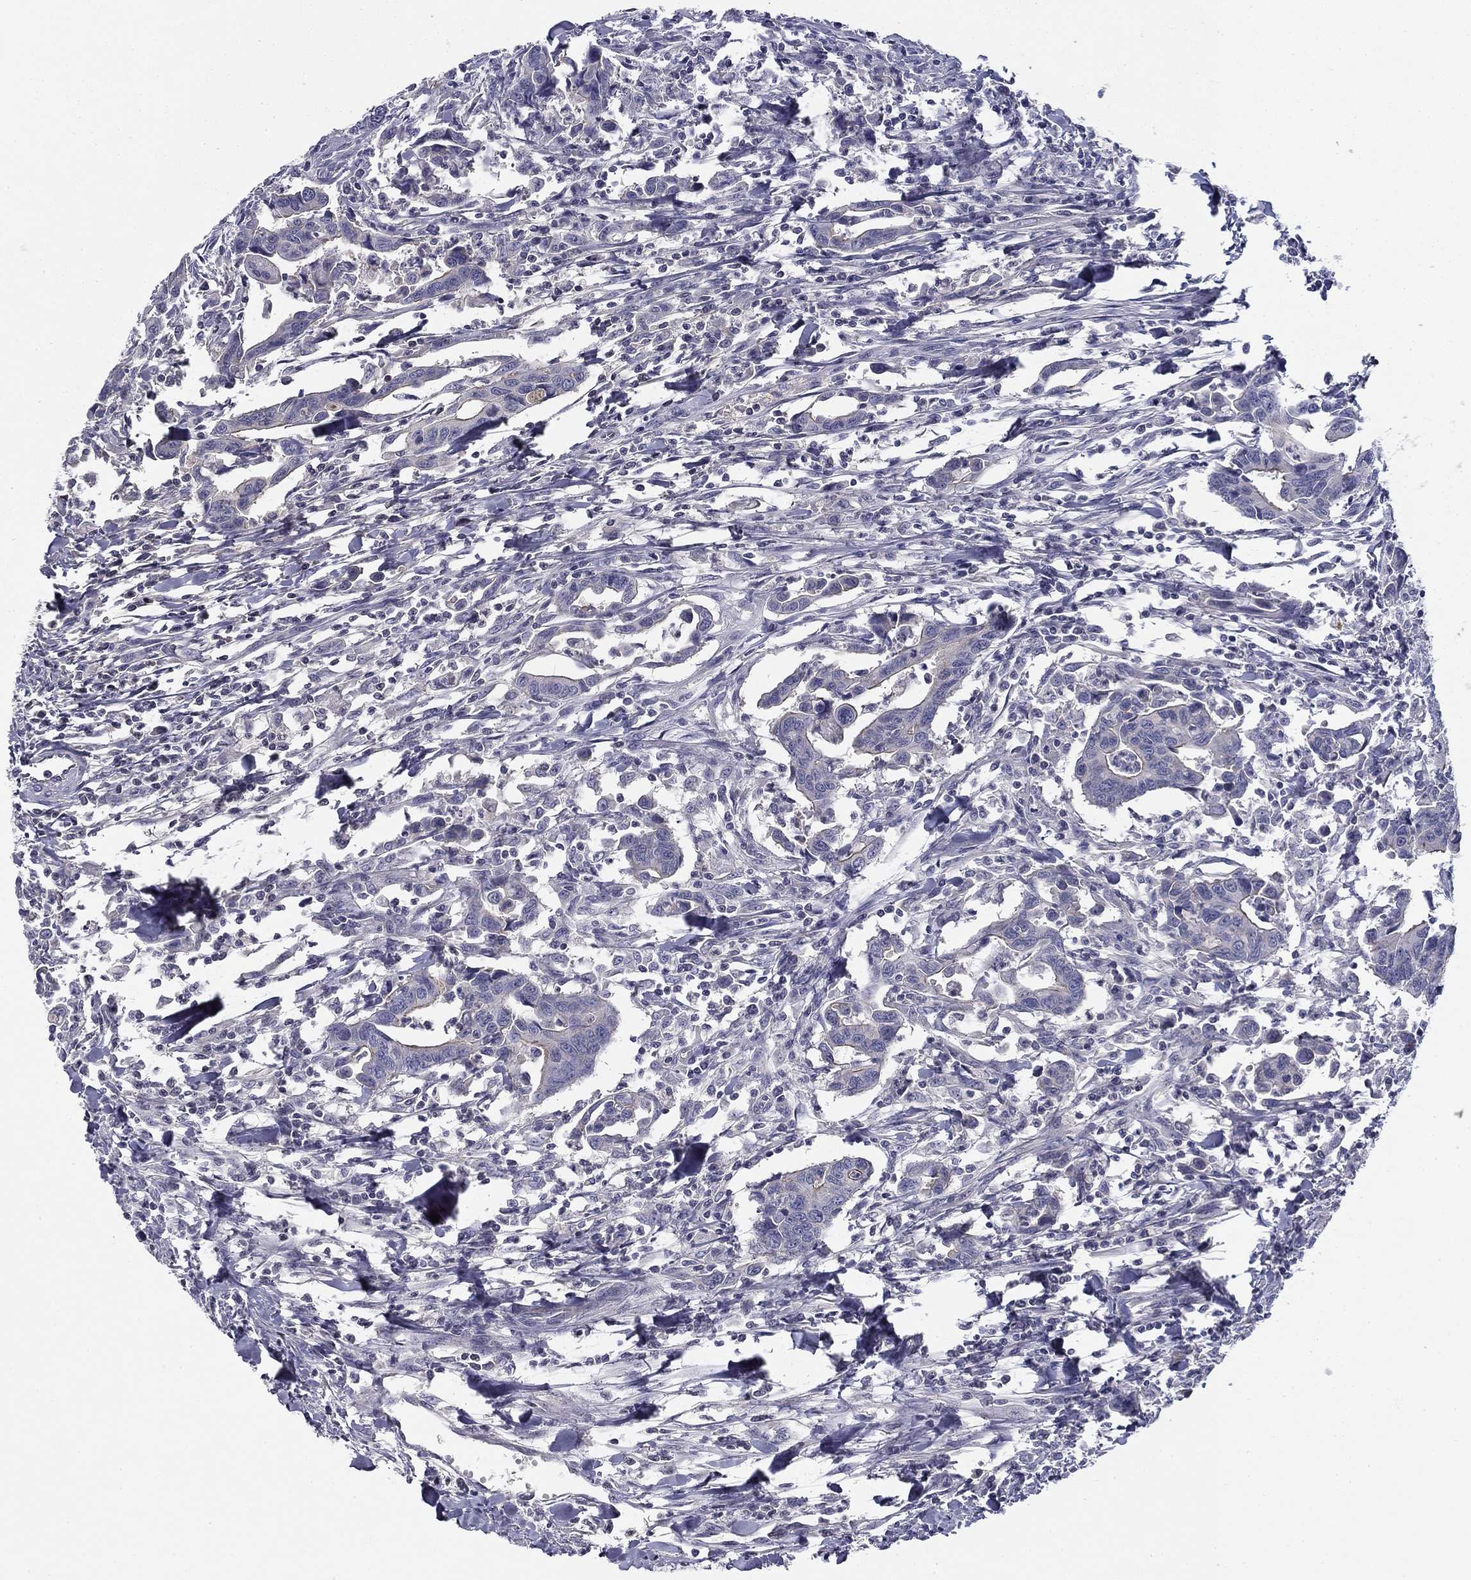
{"staining": {"intensity": "negative", "quantity": "none", "location": "none"}, "tissue": "colorectal cancer", "cell_type": "Tumor cells", "image_type": "cancer", "snomed": [{"axis": "morphology", "description": "Adenocarcinoma, NOS"}, {"axis": "topography", "description": "Rectum"}], "caption": "The image reveals no significant positivity in tumor cells of adenocarcinoma (colorectal). (IHC, brightfield microscopy, high magnification).", "gene": "CPLX4", "patient": {"sex": "male", "age": 67}}